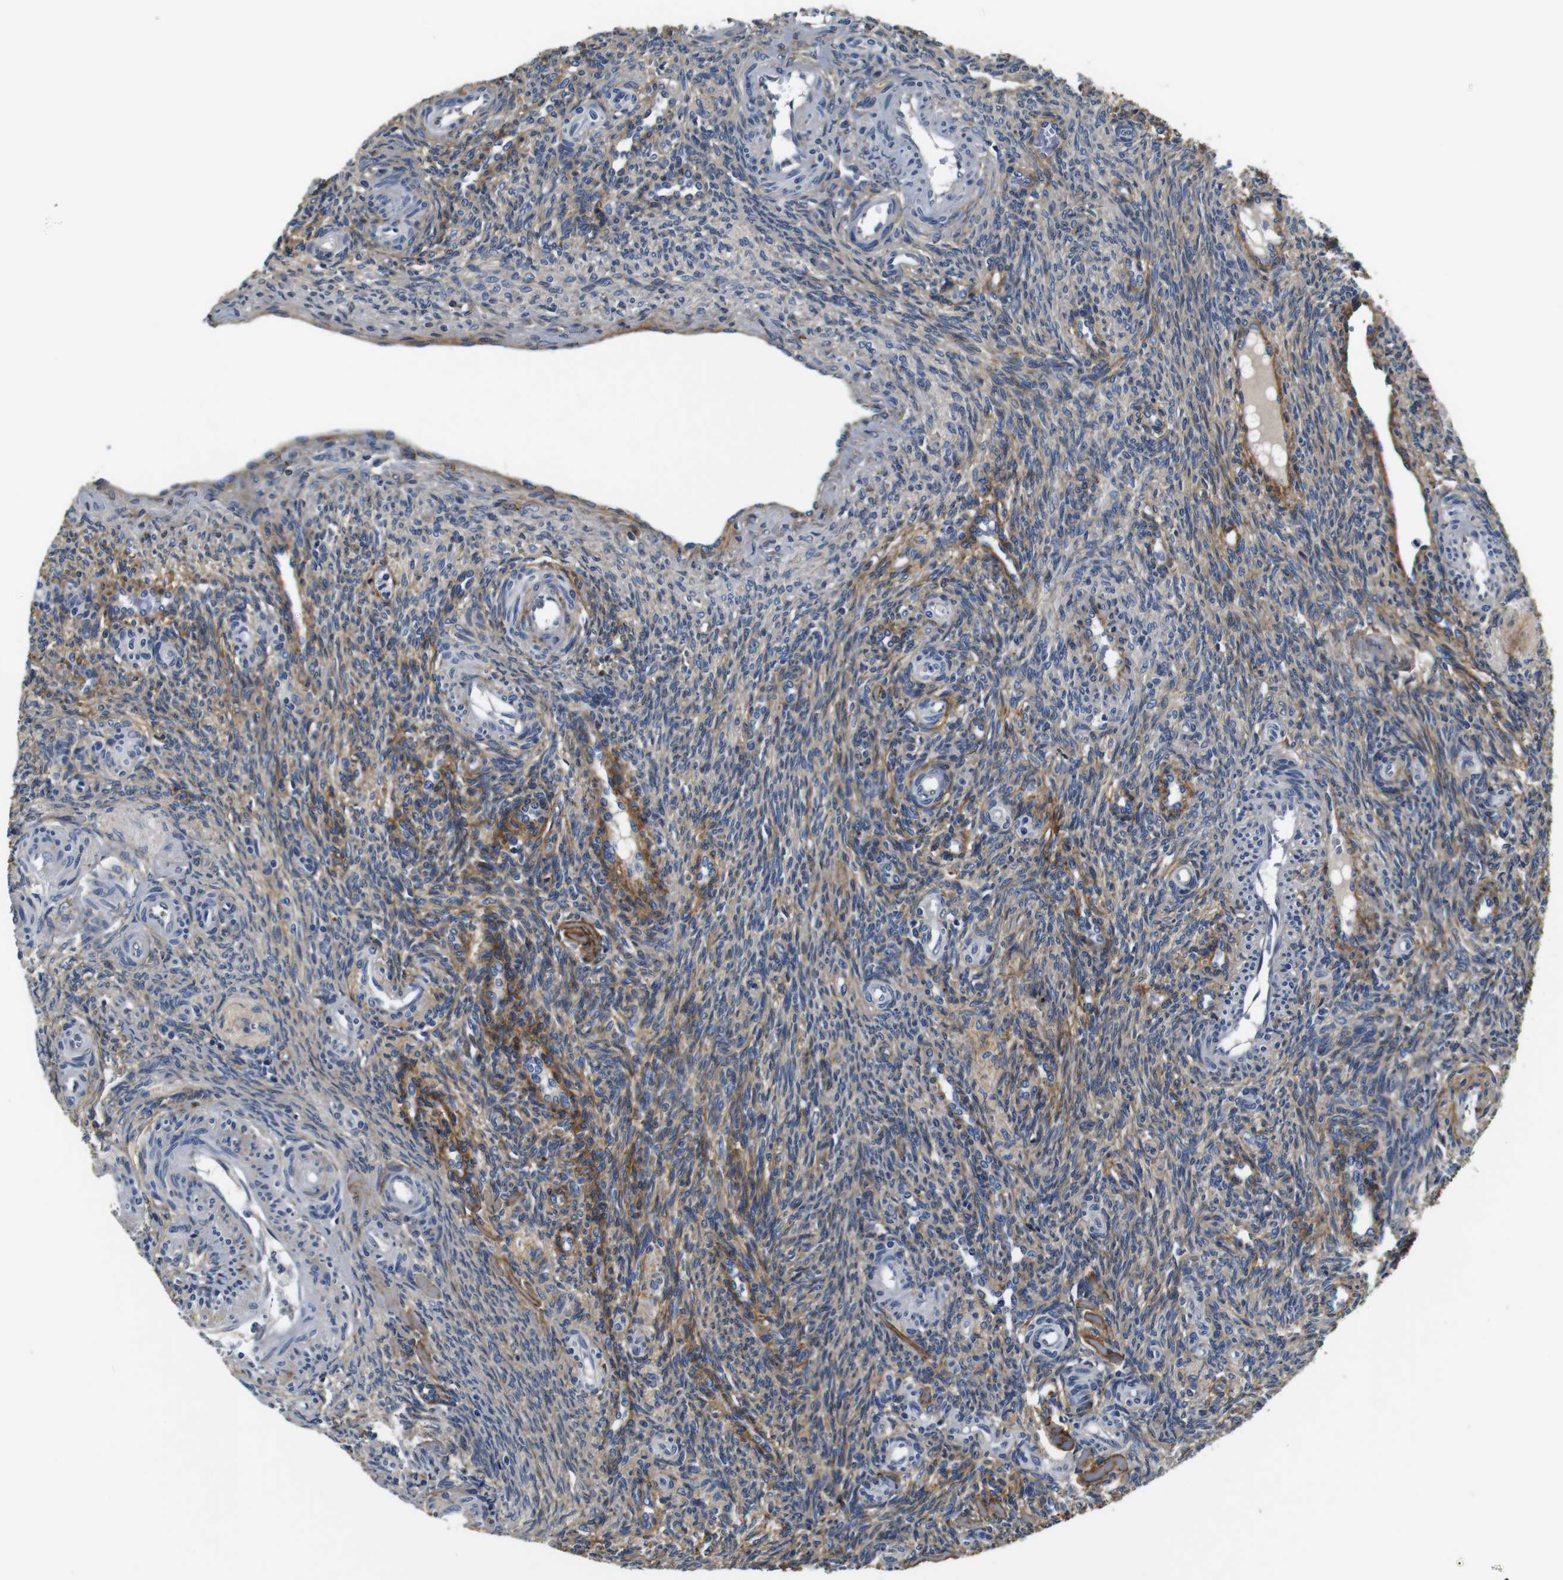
{"staining": {"intensity": "strong", "quantity": "25%-75%", "location": "cytoplasmic/membranous"}, "tissue": "ovary", "cell_type": "Ovarian stroma cells", "image_type": "normal", "snomed": [{"axis": "morphology", "description": "Normal tissue, NOS"}, {"axis": "topography", "description": "Ovary"}], "caption": "Strong cytoplasmic/membranous protein staining is identified in about 25%-75% of ovarian stroma cells in ovary. The staining is performed using DAB brown chromogen to label protein expression. The nuclei are counter-stained blue using hematoxylin.", "gene": "COL1A1", "patient": {"sex": "female", "age": 41}}